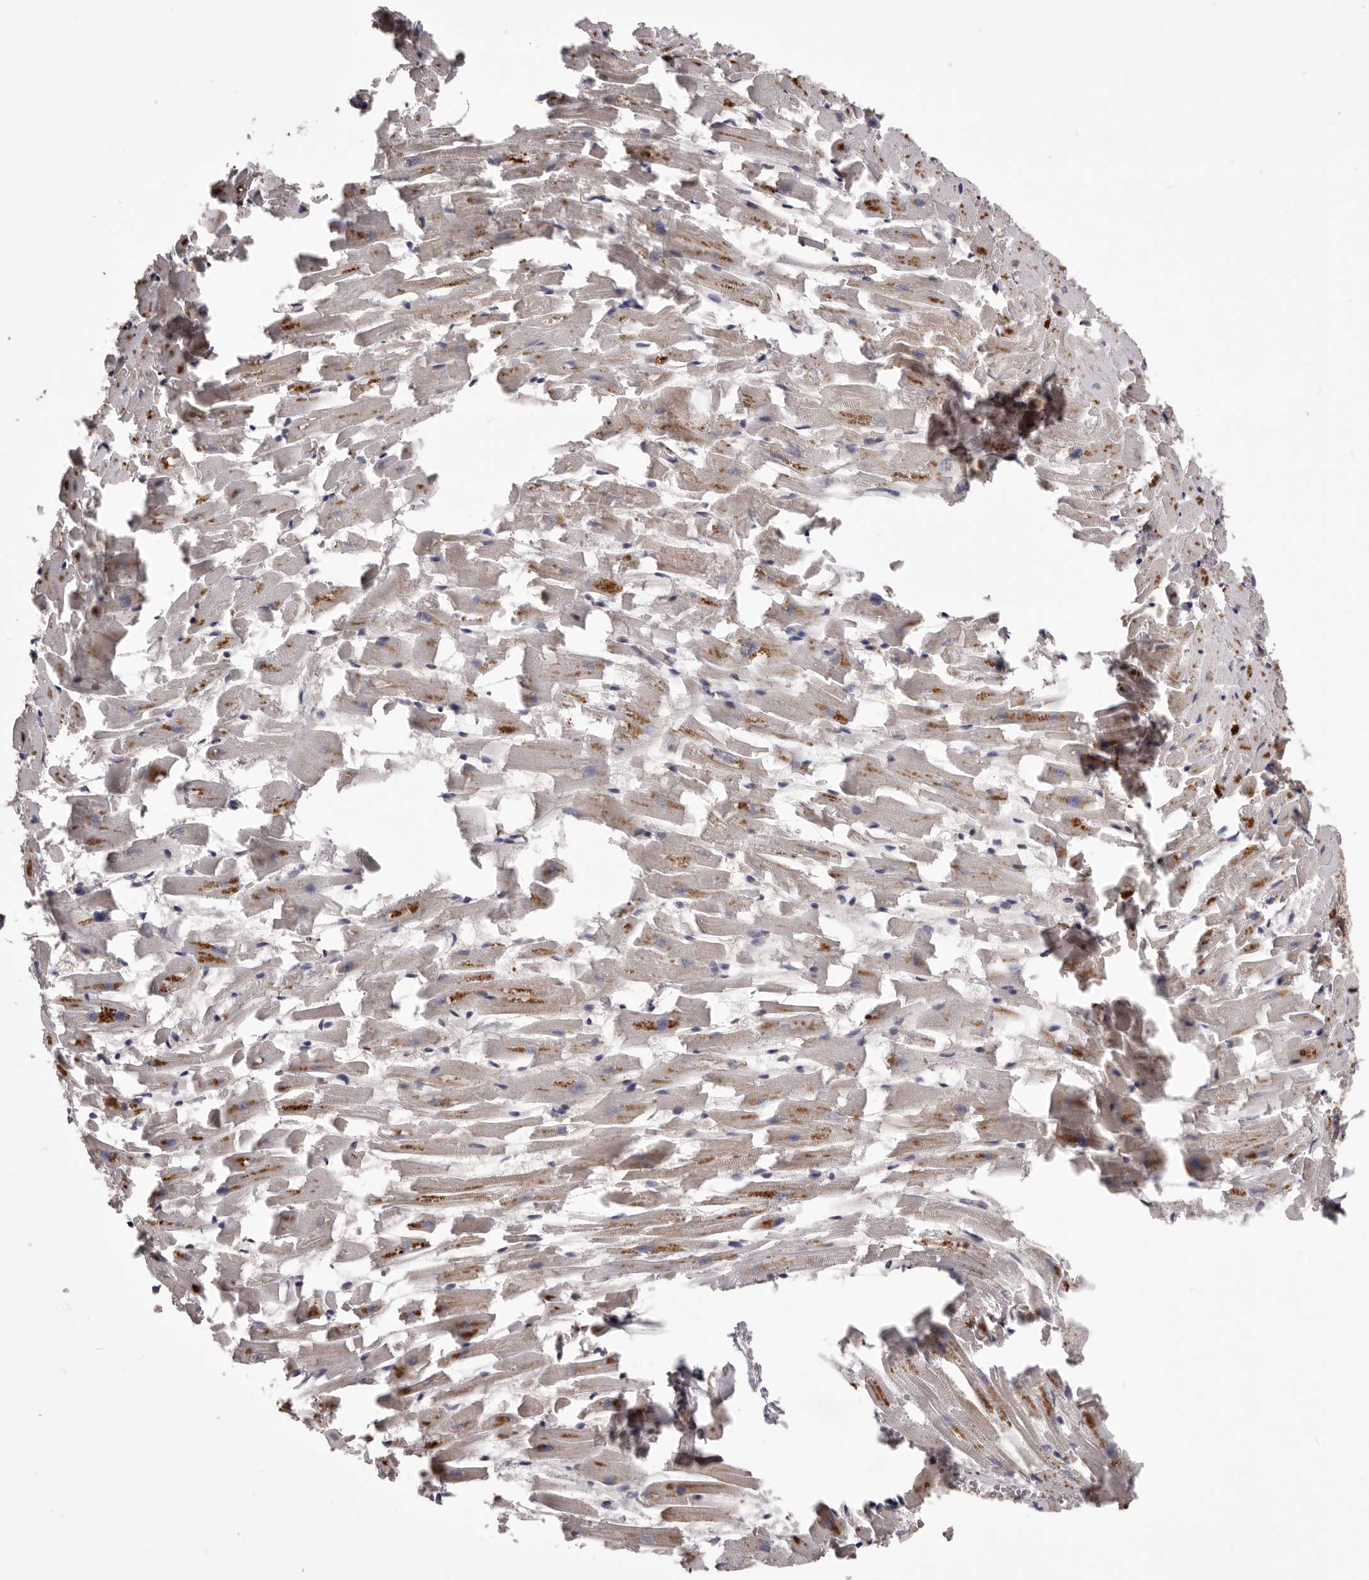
{"staining": {"intensity": "moderate", "quantity": "<25%", "location": "cytoplasmic/membranous"}, "tissue": "heart muscle", "cell_type": "Cardiomyocytes", "image_type": "normal", "snomed": [{"axis": "morphology", "description": "Normal tissue, NOS"}, {"axis": "topography", "description": "Heart"}], "caption": "Heart muscle was stained to show a protein in brown. There is low levels of moderate cytoplasmic/membranous positivity in about <25% of cardiomyocytes. The staining is performed using DAB brown chromogen to label protein expression. The nuclei are counter-stained blue using hematoxylin.", "gene": "CELF3", "patient": {"sex": "female", "age": 64}}